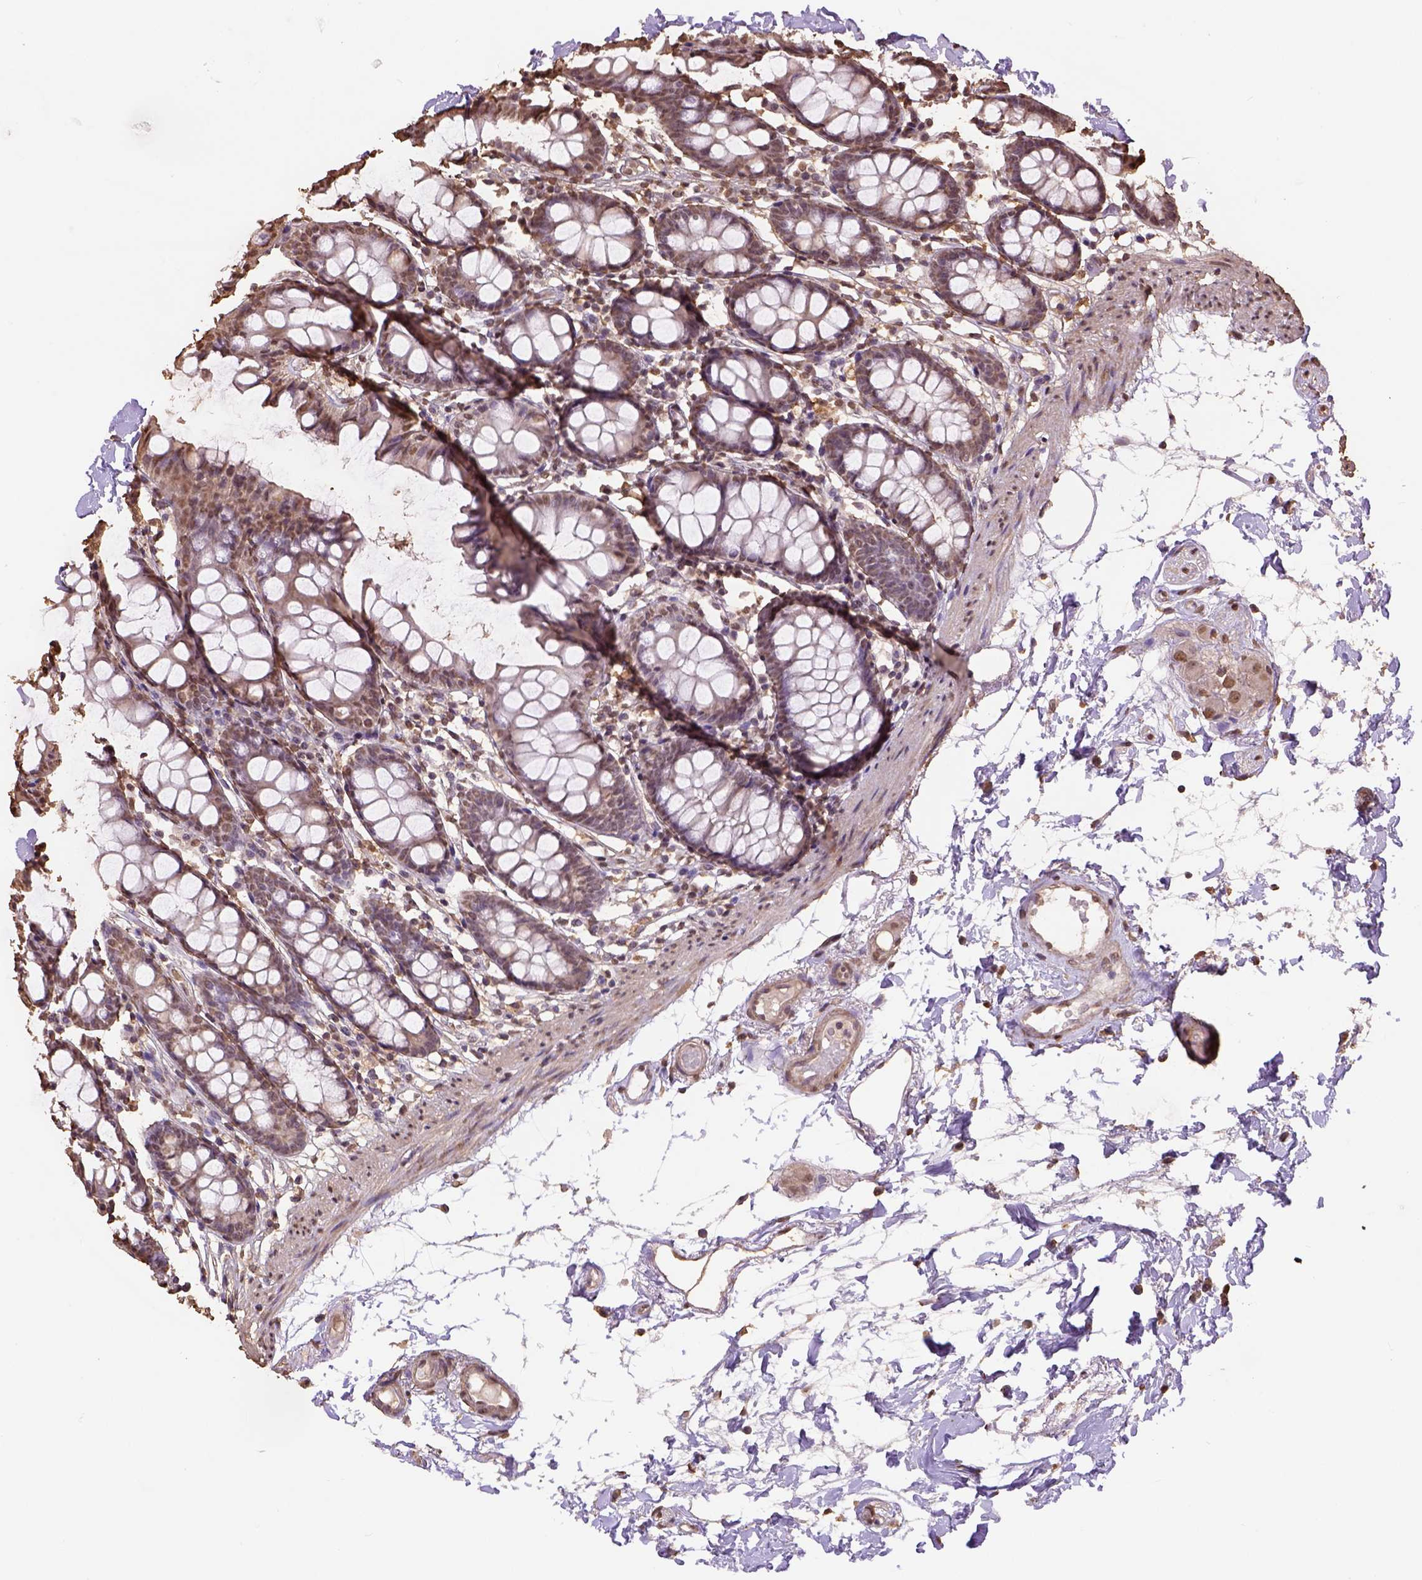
{"staining": {"intensity": "moderate", "quantity": ">75%", "location": "nuclear"}, "tissue": "colon", "cell_type": "Endothelial cells", "image_type": "normal", "snomed": [{"axis": "morphology", "description": "Normal tissue, NOS"}, {"axis": "topography", "description": "Colon"}], "caption": "A brown stain labels moderate nuclear positivity of a protein in endothelial cells of benign human colon. (DAB (3,3'-diaminobenzidine) IHC, brown staining for protein, blue staining for nuclei).", "gene": "CSTF2T", "patient": {"sex": "female", "age": 84}}